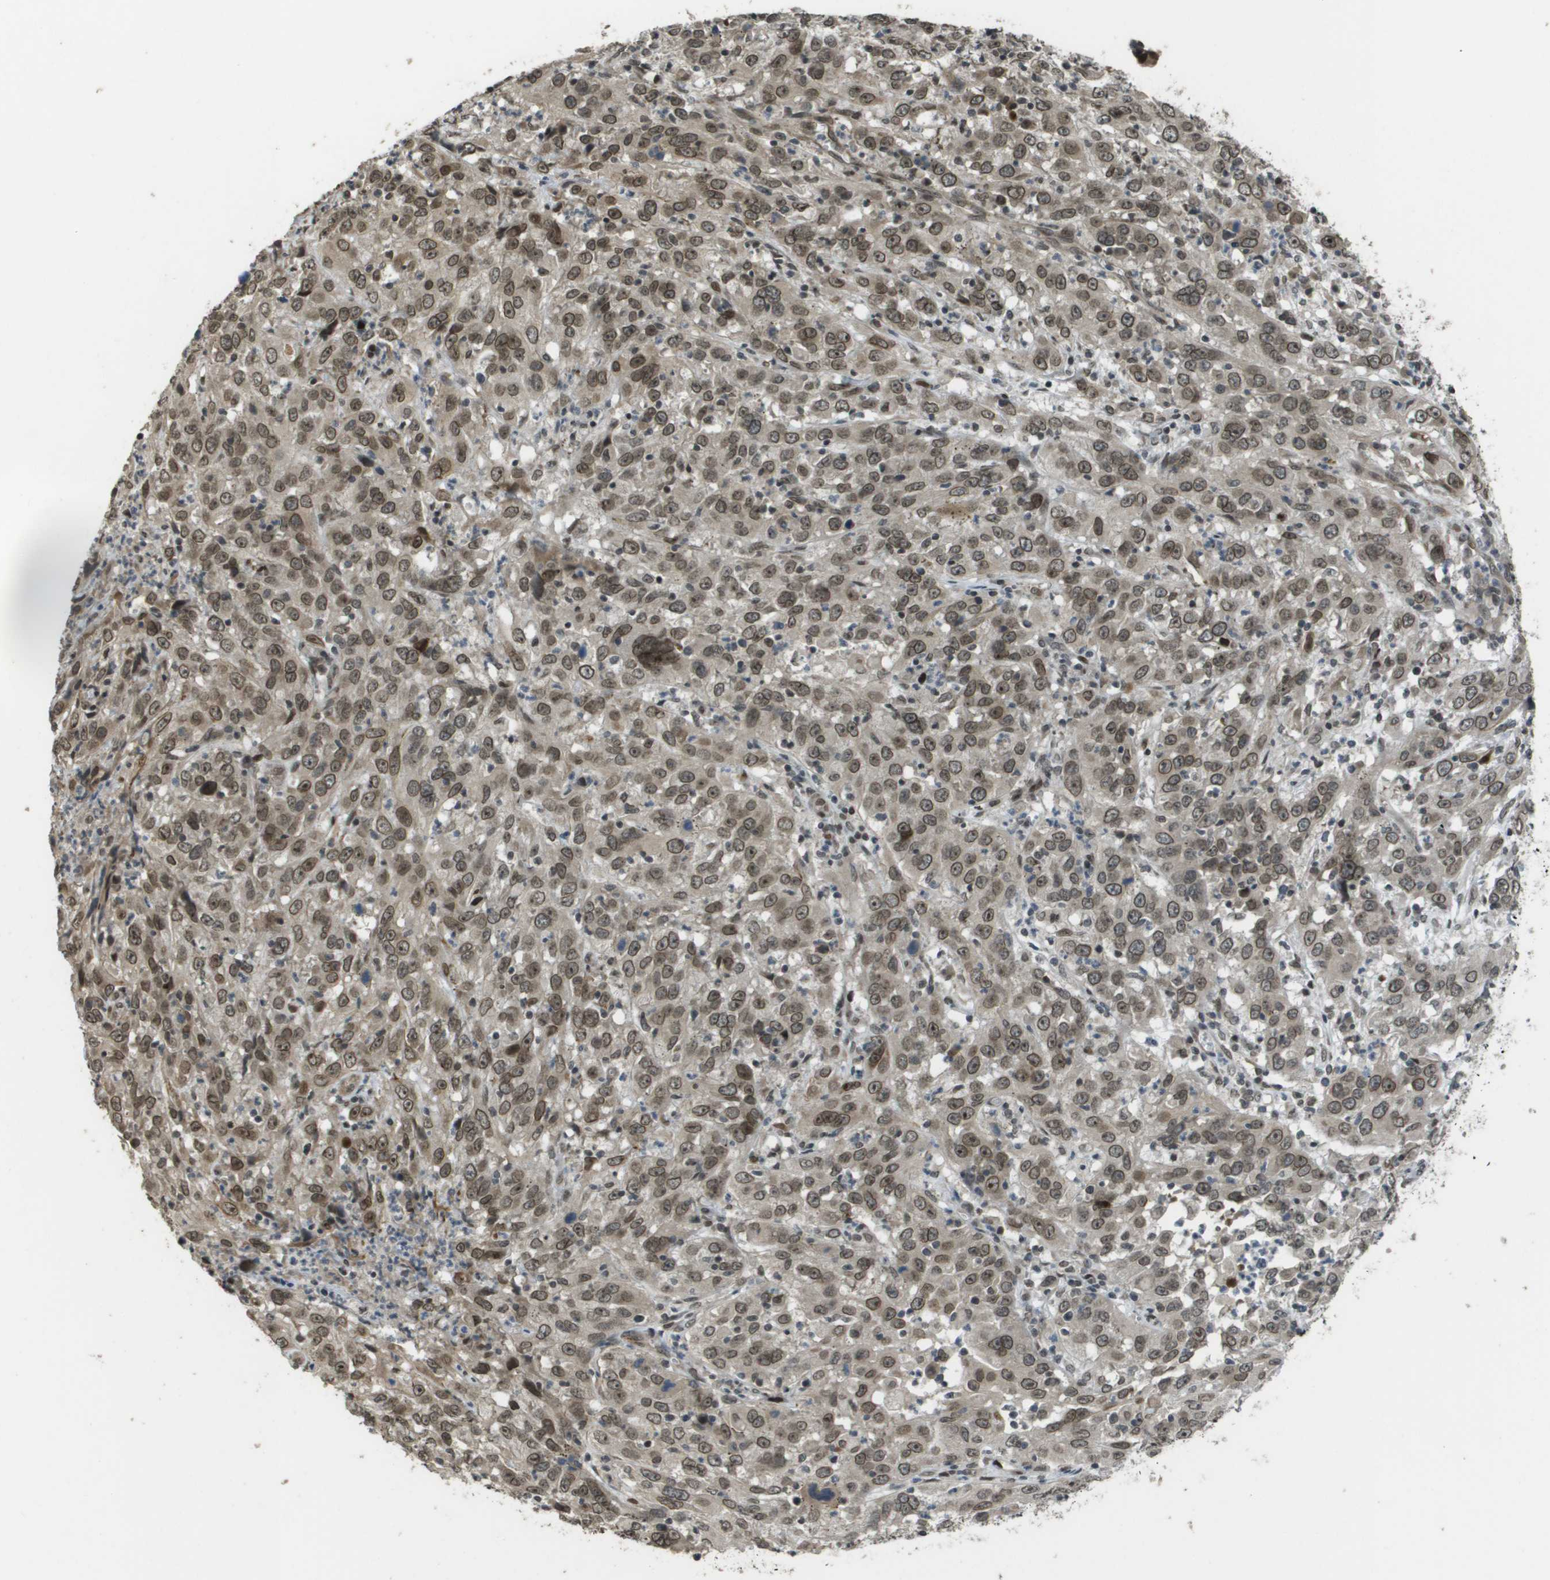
{"staining": {"intensity": "moderate", "quantity": ">75%", "location": "cytoplasmic/membranous,nuclear"}, "tissue": "cervical cancer", "cell_type": "Tumor cells", "image_type": "cancer", "snomed": [{"axis": "morphology", "description": "Squamous cell carcinoma, NOS"}, {"axis": "topography", "description": "Cervix"}], "caption": "Immunohistochemistry (DAB (3,3'-diaminobenzidine)) staining of squamous cell carcinoma (cervical) demonstrates moderate cytoplasmic/membranous and nuclear protein expression in about >75% of tumor cells. The staining was performed using DAB, with brown indicating positive protein expression. Nuclei are stained blue with hematoxylin.", "gene": "KAT5", "patient": {"sex": "female", "age": 32}}